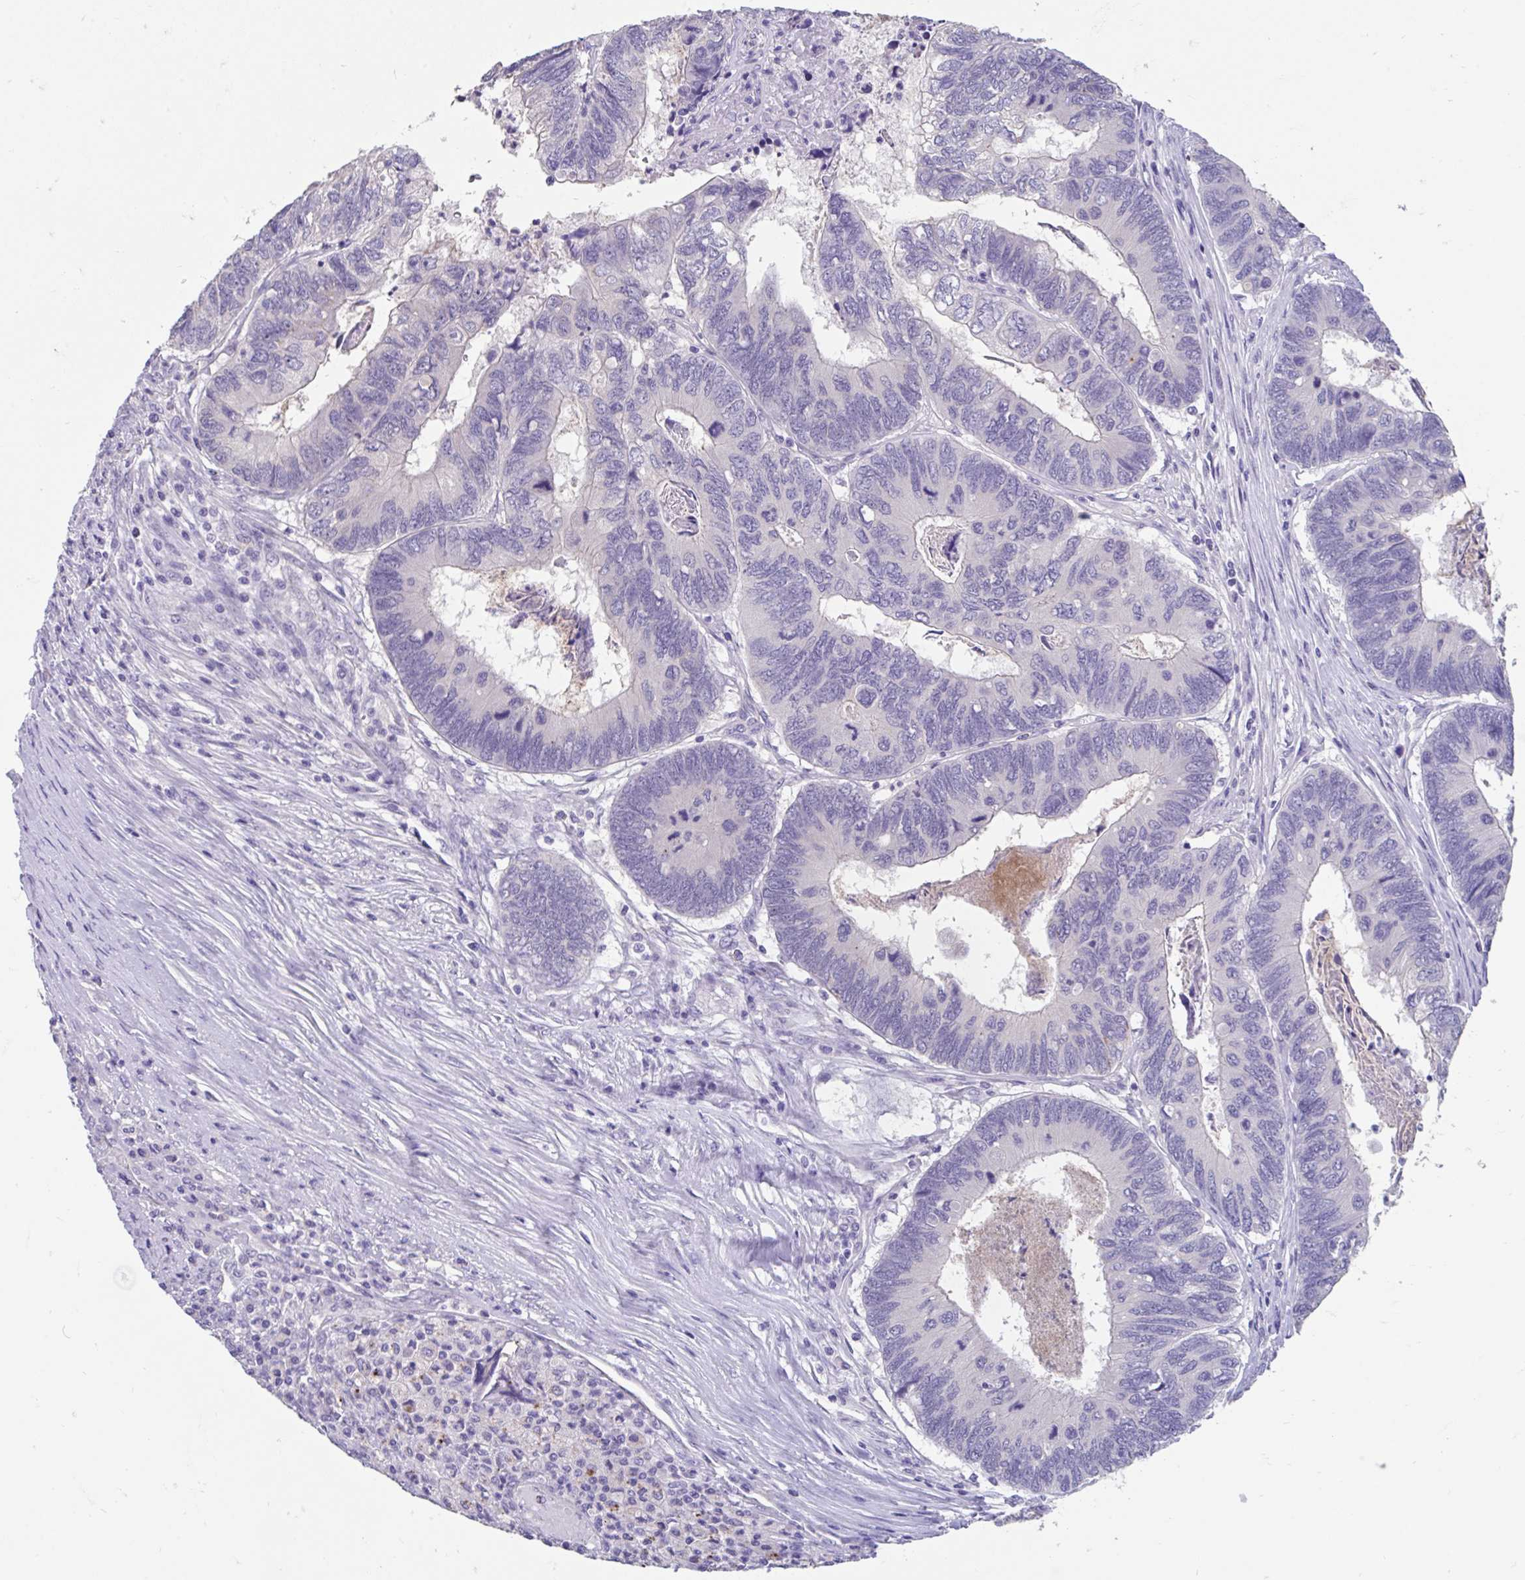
{"staining": {"intensity": "negative", "quantity": "none", "location": "none"}, "tissue": "colorectal cancer", "cell_type": "Tumor cells", "image_type": "cancer", "snomed": [{"axis": "morphology", "description": "Adenocarcinoma, NOS"}, {"axis": "topography", "description": "Colon"}], "caption": "Immunohistochemistry (IHC) photomicrograph of human adenocarcinoma (colorectal) stained for a protein (brown), which shows no expression in tumor cells.", "gene": "GPR162", "patient": {"sex": "female", "age": 67}}